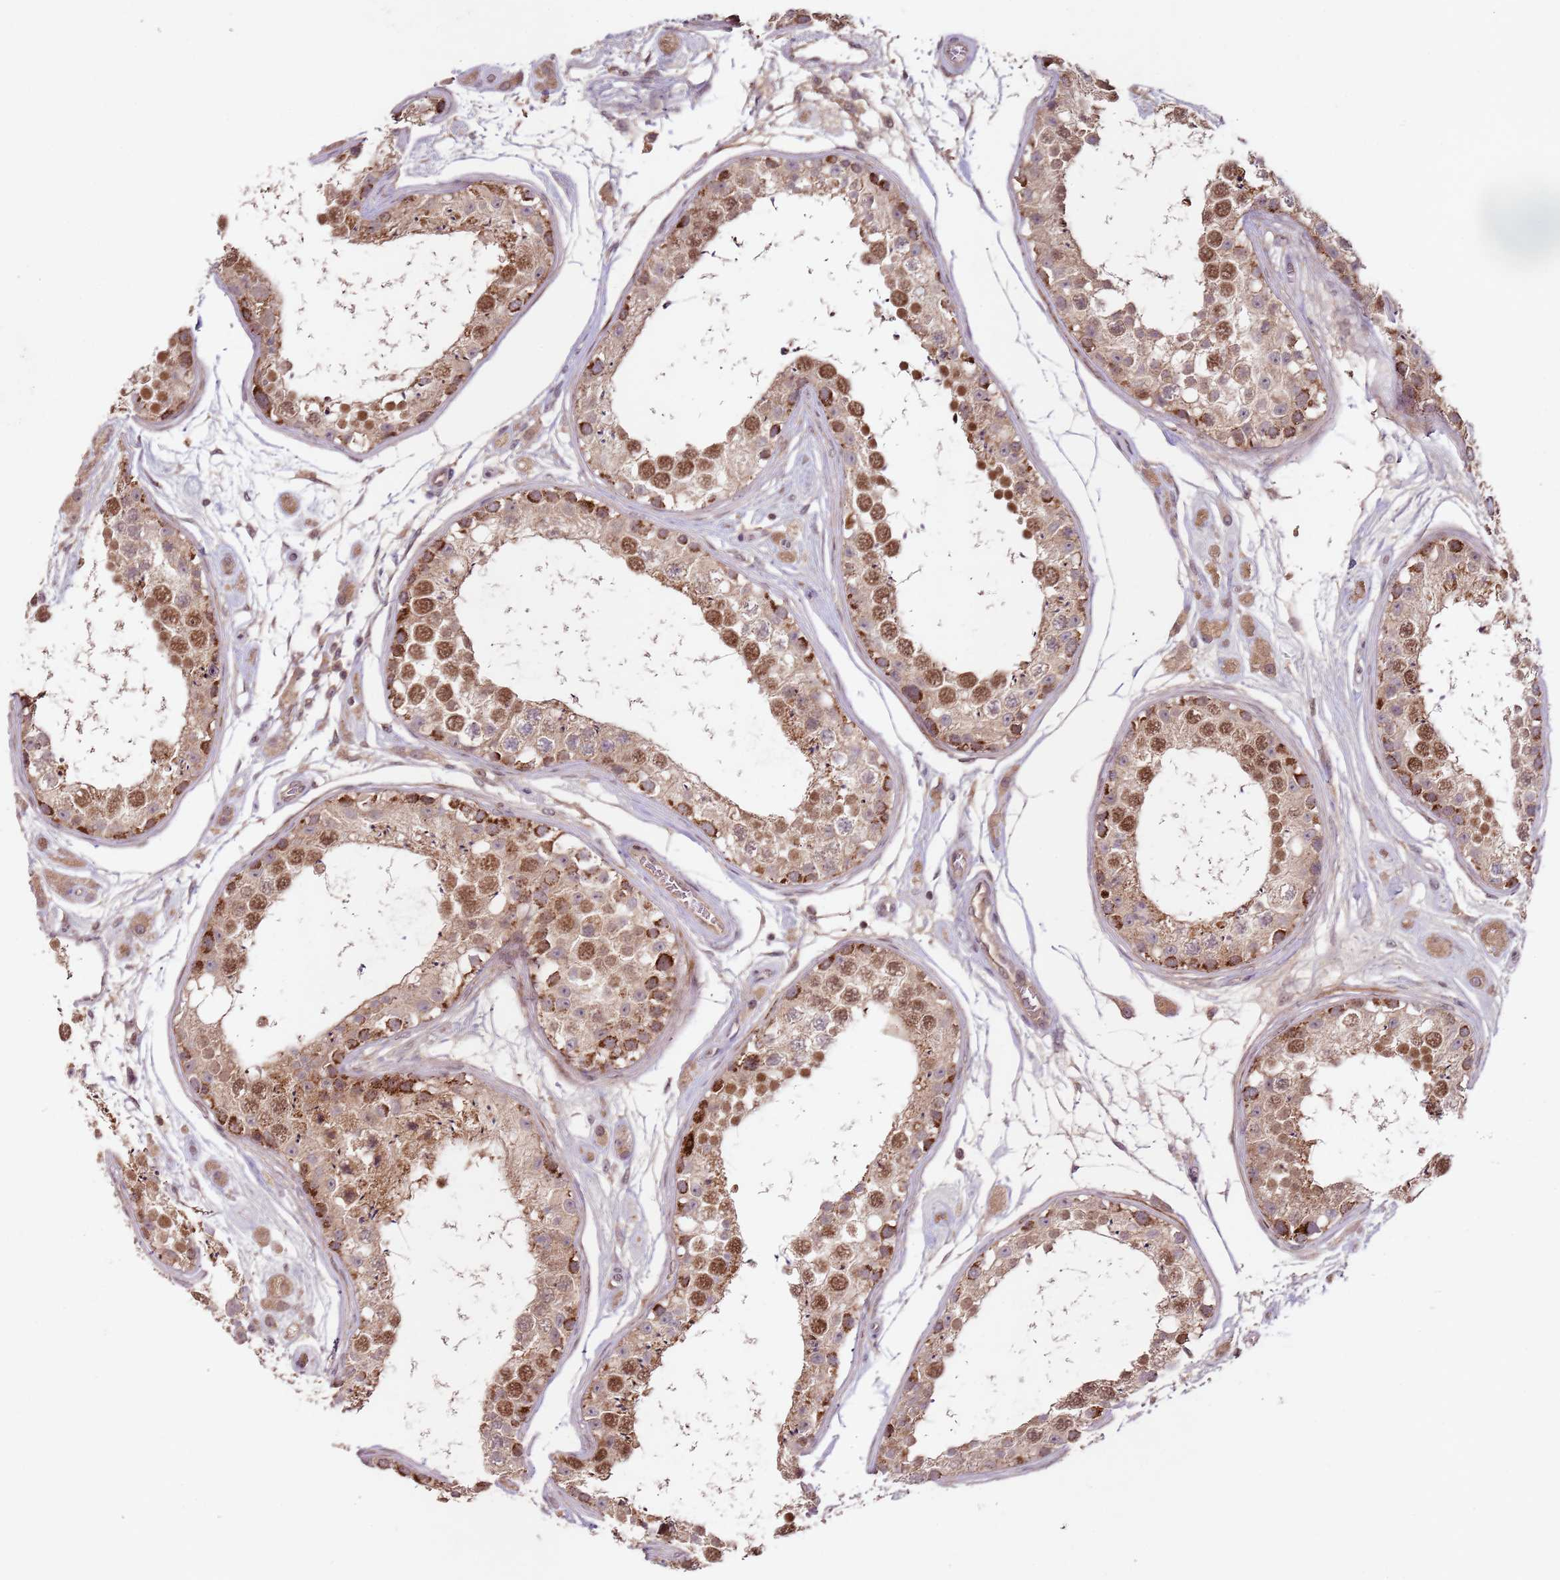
{"staining": {"intensity": "moderate", "quantity": ">75%", "location": "cytoplasmic/membranous,nuclear"}, "tissue": "testis", "cell_type": "Cells in seminiferous ducts", "image_type": "normal", "snomed": [{"axis": "morphology", "description": "Normal tissue, NOS"}, {"axis": "topography", "description": "Testis"}], "caption": "Moderate cytoplasmic/membranous,nuclear staining is appreciated in about >75% of cells in seminiferous ducts in unremarkable testis. (DAB (3,3'-diaminobenzidine) IHC, brown staining for protein, blue staining for nuclei).", "gene": "LIN37", "patient": {"sex": "male", "age": 25}}